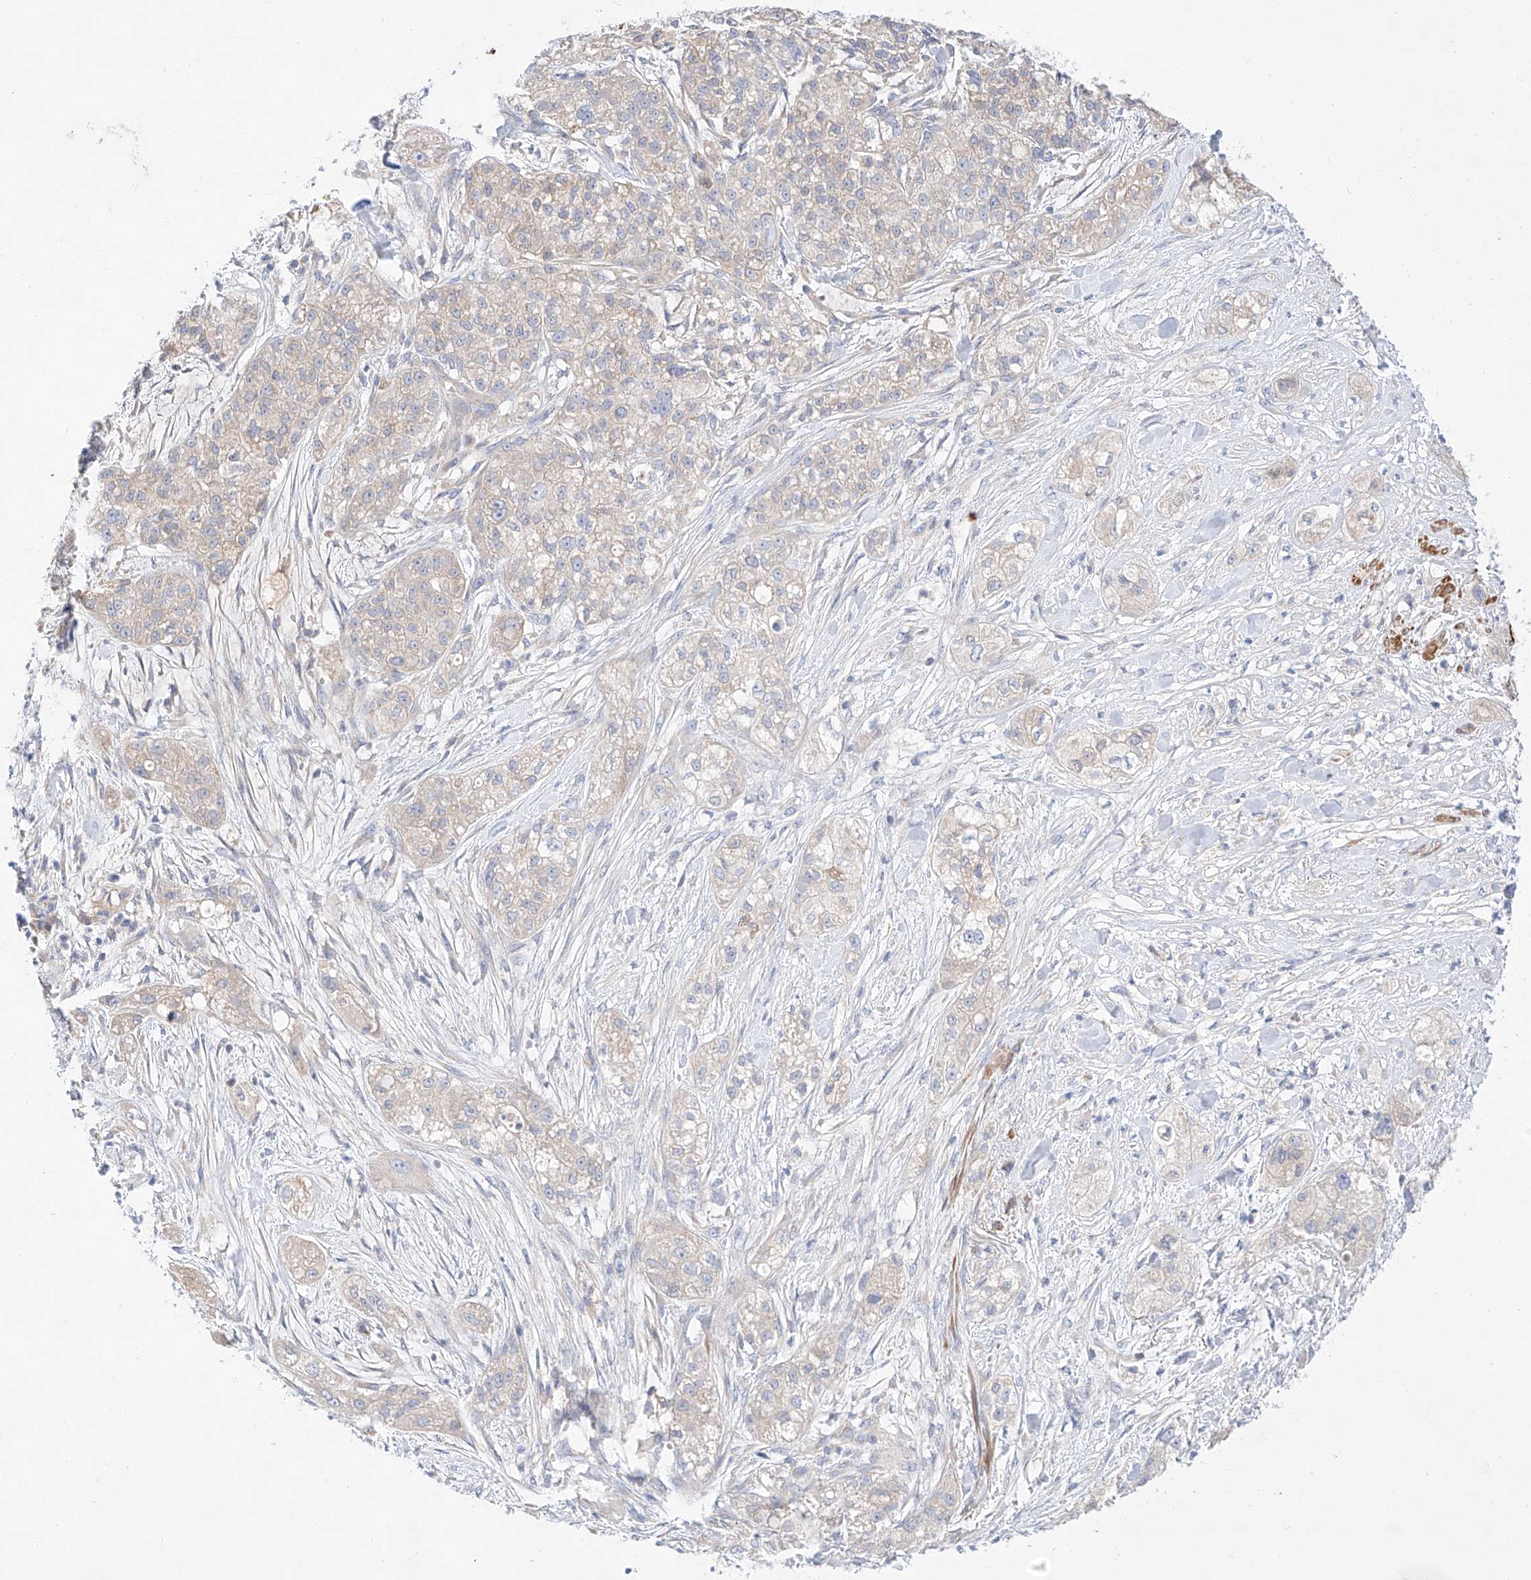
{"staining": {"intensity": "weak", "quantity": "<25%", "location": "cytoplasmic/membranous"}, "tissue": "pancreatic cancer", "cell_type": "Tumor cells", "image_type": "cancer", "snomed": [{"axis": "morphology", "description": "Adenocarcinoma, NOS"}, {"axis": "topography", "description": "Pancreas"}], "caption": "An immunohistochemistry (IHC) image of adenocarcinoma (pancreatic) is shown. There is no staining in tumor cells of adenocarcinoma (pancreatic). (Stains: DAB (3,3'-diaminobenzidine) immunohistochemistry (IHC) with hematoxylin counter stain, Microscopy: brightfield microscopy at high magnification).", "gene": "C6orf118", "patient": {"sex": "female", "age": 78}}